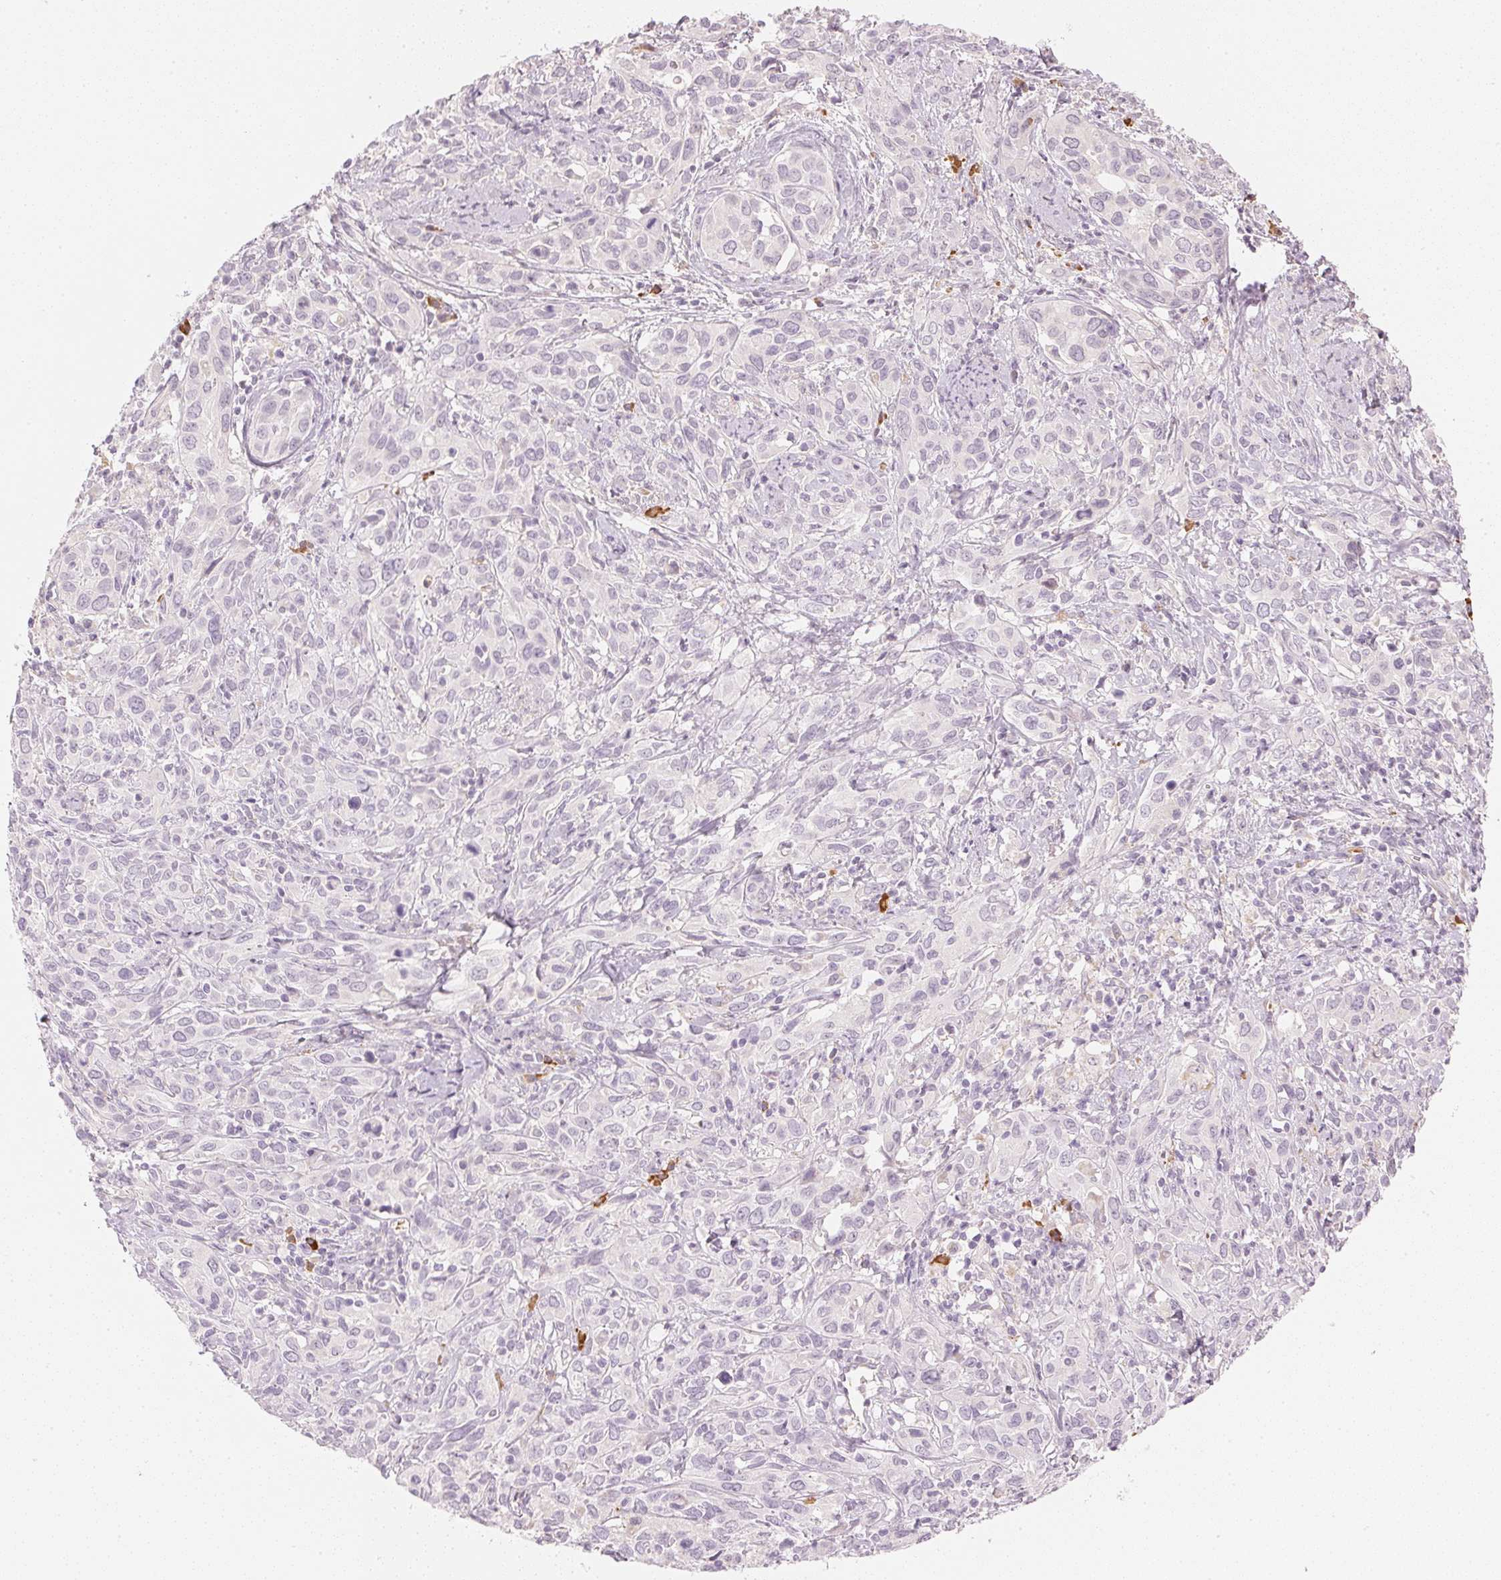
{"staining": {"intensity": "negative", "quantity": "none", "location": "none"}, "tissue": "cervical cancer", "cell_type": "Tumor cells", "image_type": "cancer", "snomed": [{"axis": "morphology", "description": "Normal tissue, NOS"}, {"axis": "morphology", "description": "Squamous cell carcinoma, NOS"}, {"axis": "topography", "description": "Cervix"}], "caption": "Immunohistochemistry (IHC) histopathology image of neoplastic tissue: human cervical cancer stained with DAB shows no significant protein expression in tumor cells.", "gene": "RMDN2", "patient": {"sex": "female", "age": 51}}